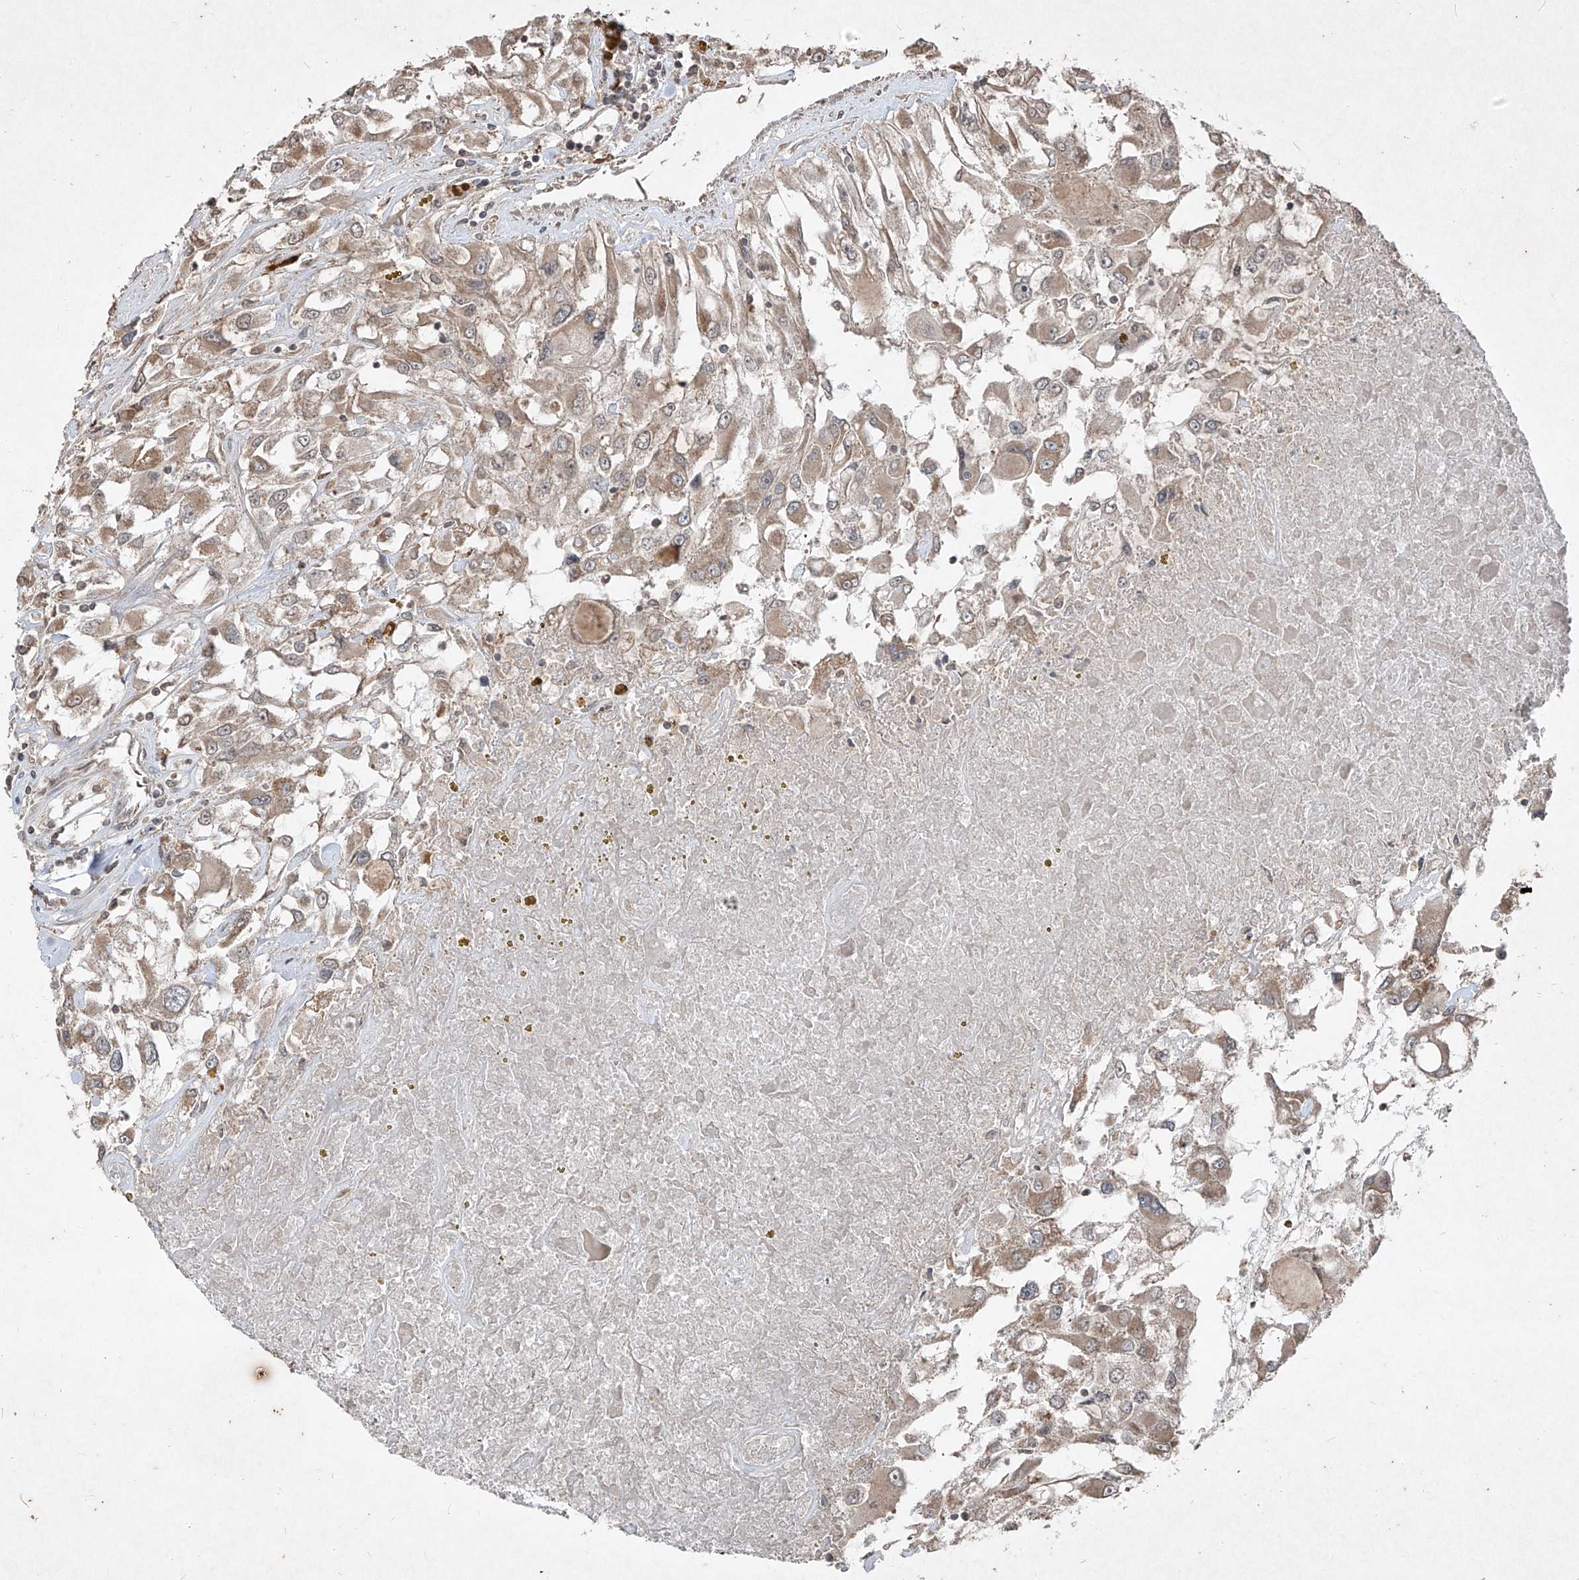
{"staining": {"intensity": "moderate", "quantity": ">75%", "location": "cytoplasmic/membranous"}, "tissue": "renal cancer", "cell_type": "Tumor cells", "image_type": "cancer", "snomed": [{"axis": "morphology", "description": "Adenocarcinoma, NOS"}, {"axis": "topography", "description": "Kidney"}], "caption": "Renal cancer stained with a protein marker reveals moderate staining in tumor cells.", "gene": "ABCD3", "patient": {"sex": "female", "age": 52}}